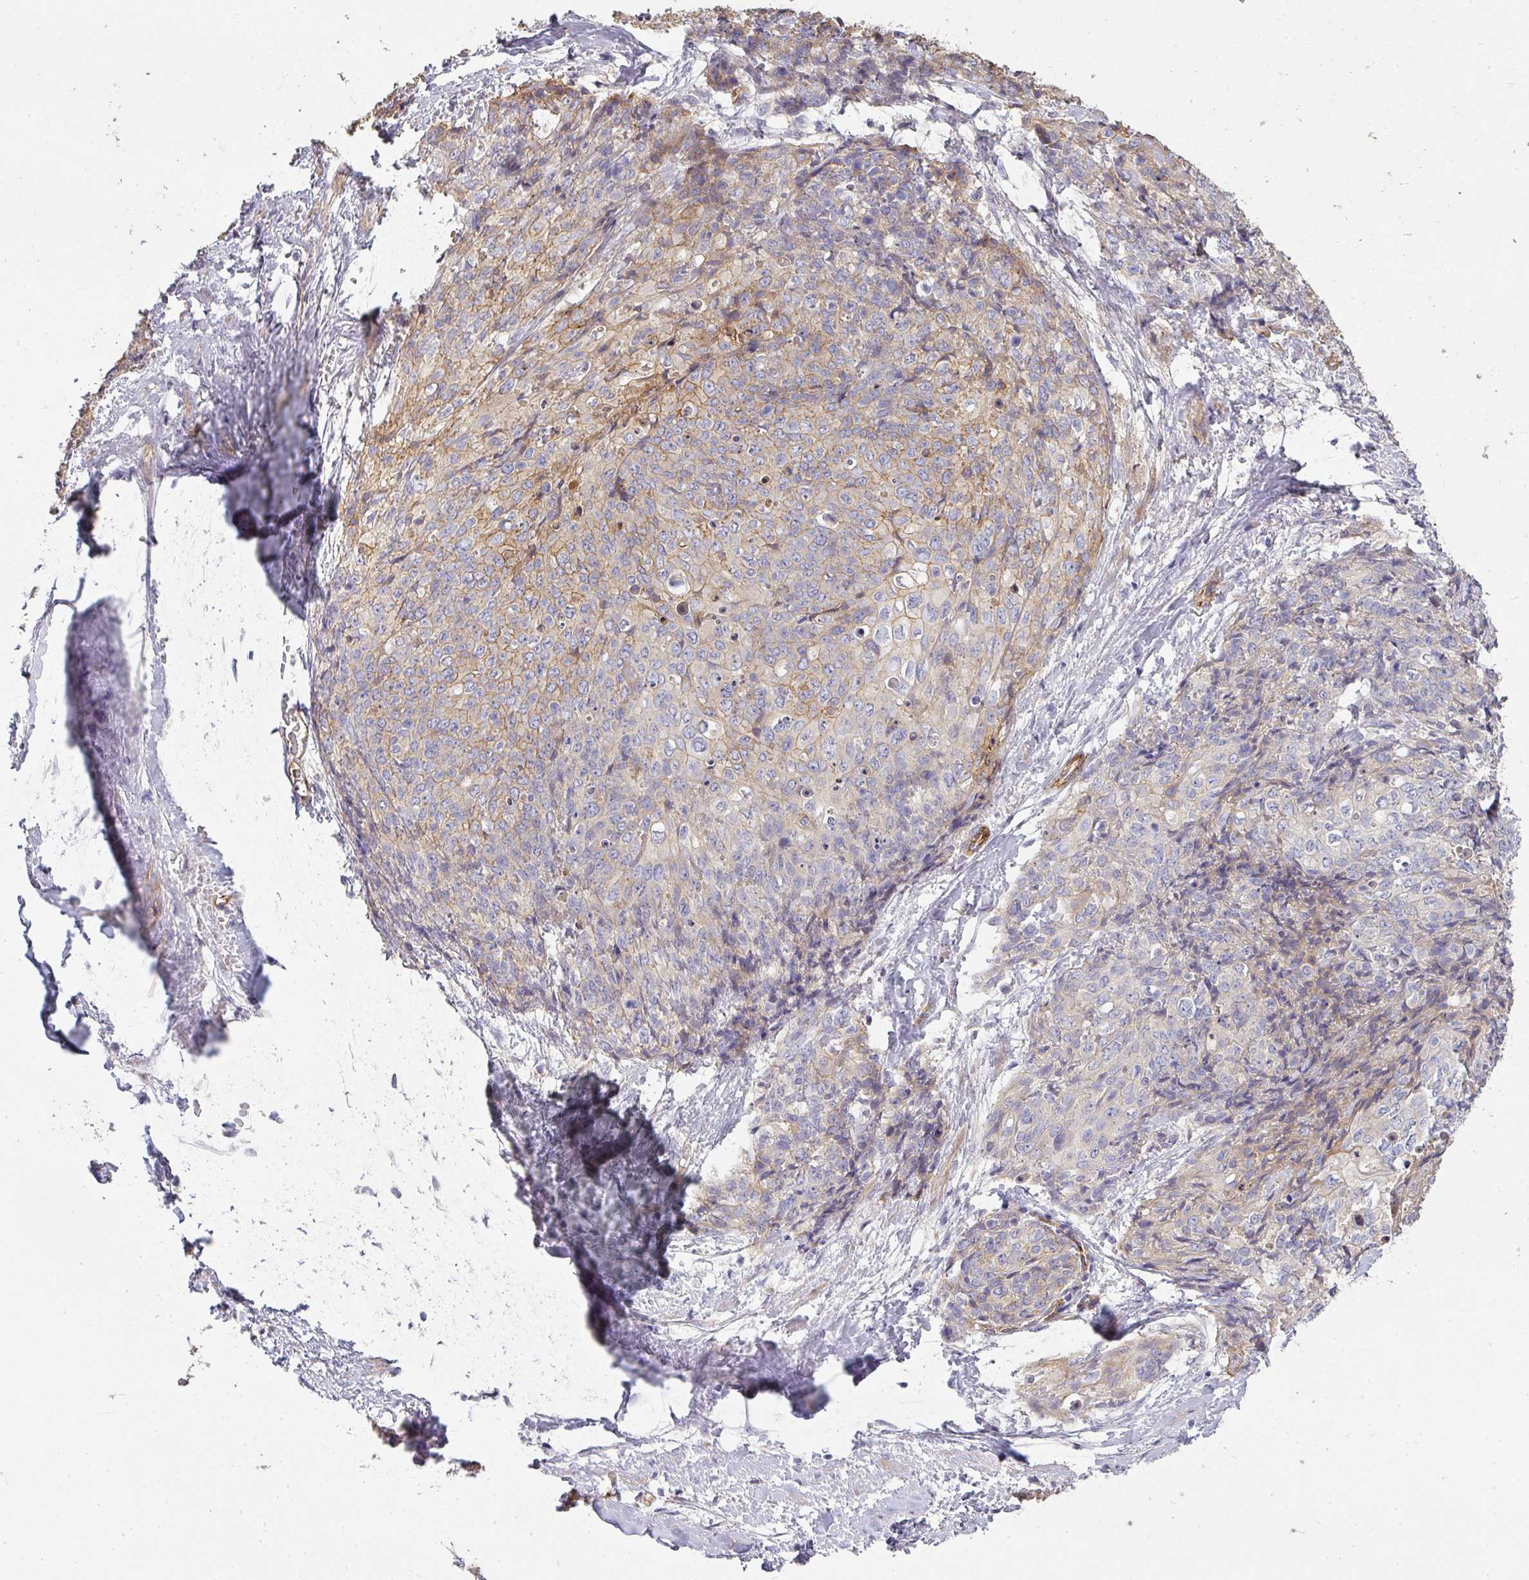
{"staining": {"intensity": "moderate", "quantity": "<25%", "location": "cytoplasmic/membranous"}, "tissue": "skin cancer", "cell_type": "Tumor cells", "image_type": "cancer", "snomed": [{"axis": "morphology", "description": "Squamous cell carcinoma, NOS"}, {"axis": "topography", "description": "Skin"}, {"axis": "topography", "description": "Vulva"}], "caption": "Approximately <25% of tumor cells in human skin cancer show moderate cytoplasmic/membranous protein expression as visualized by brown immunohistochemical staining.", "gene": "PCDH1", "patient": {"sex": "female", "age": 85}}